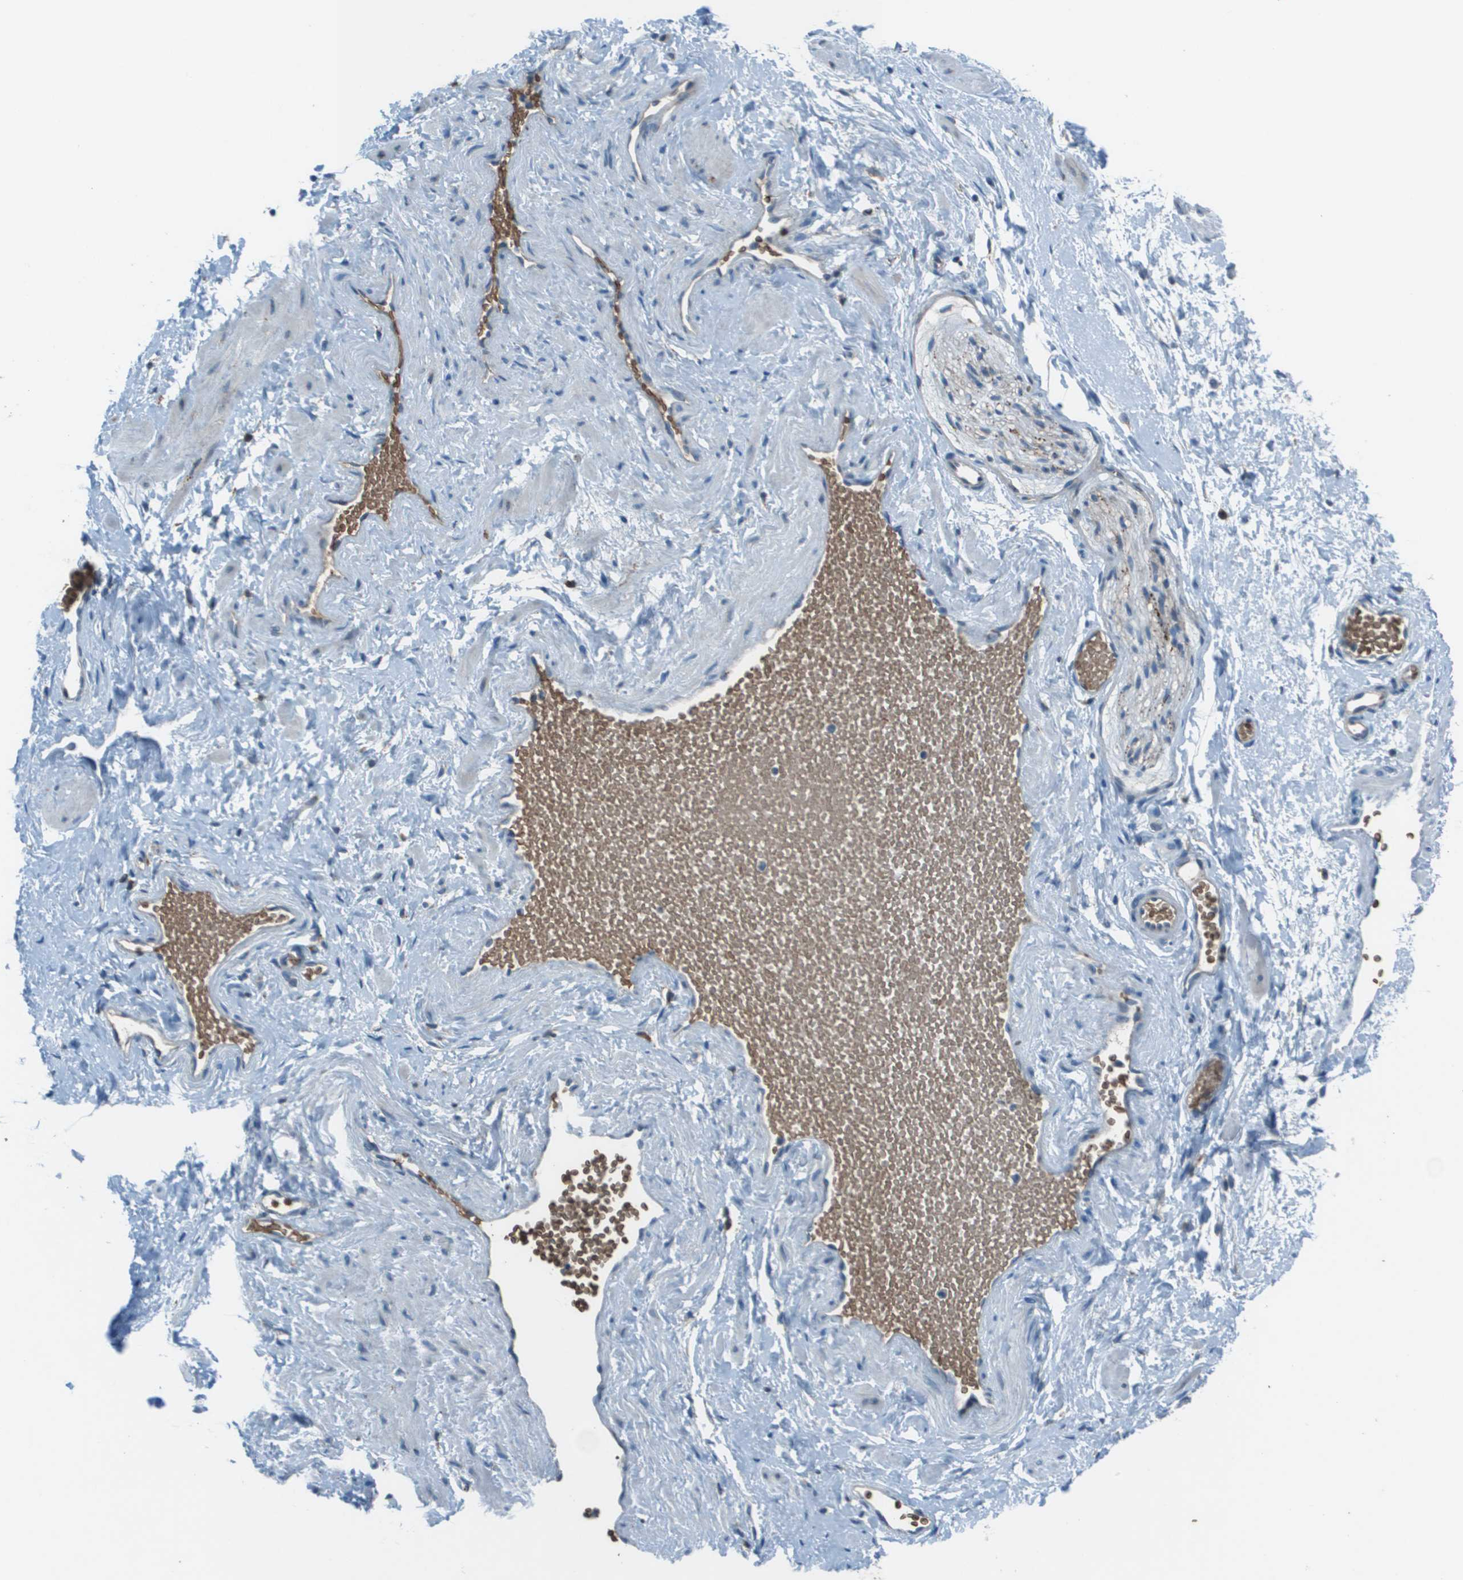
{"staining": {"intensity": "negative", "quantity": "none", "location": "none"}, "tissue": "adipose tissue", "cell_type": "Adipocytes", "image_type": "normal", "snomed": [{"axis": "morphology", "description": "Normal tissue, NOS"}, {"axis": "topography", "description": "Soft tissue"}, {"axis": "topography", "description": "Vascular tissue"}], "caption": "Immunohistochemistry image of normal adipose tissue stained for a protein (brown), which displays no staining in adipocytes.", "gene": "UTS2", "patient": {"sex": "female", "age": 35}}